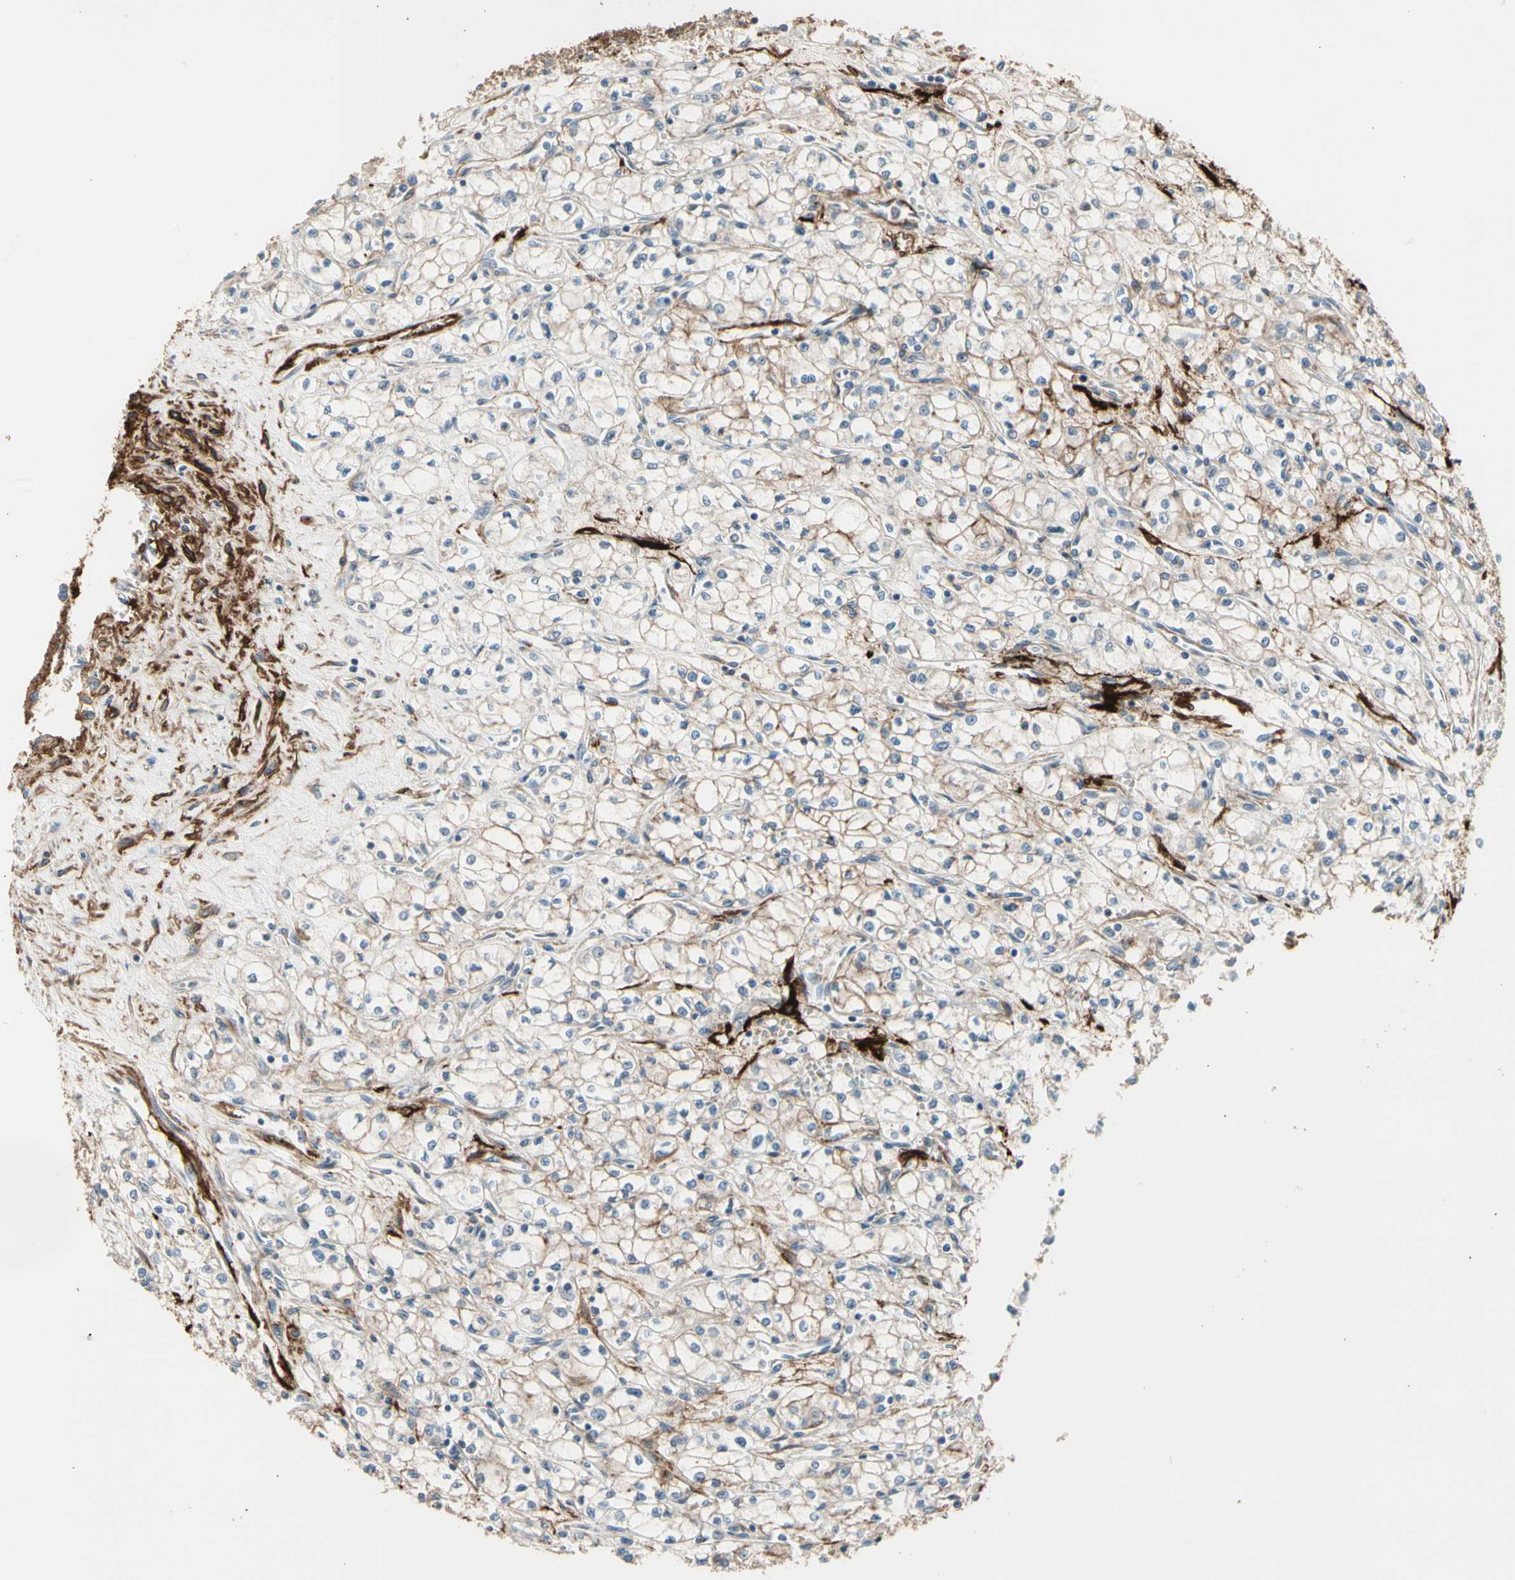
{"staining": {"intensity": "moderate", "quantity": "<25%", "location": "cytoplasmic/membranous"}, "tissue": "renal cancer", "cell_type": "Tumor cells", "image_type": "cancer", "snomed": [{"axis": "morphology", "description": "Normal tissue, NOS"}, {"axis": "morphology", "description": "Adenocarcinoma, NOS"}, {"axis": "topography", "description": "Kidney"}], "caption": "DAB immunohistochemical staining of adenocarcinoma (renal) demonstrates moderate cytoplasmic/membranous protein staining in about <25% of tumor cells.", "gene": "SUSD2", "patient": {"sex": "male", "age": 59}}